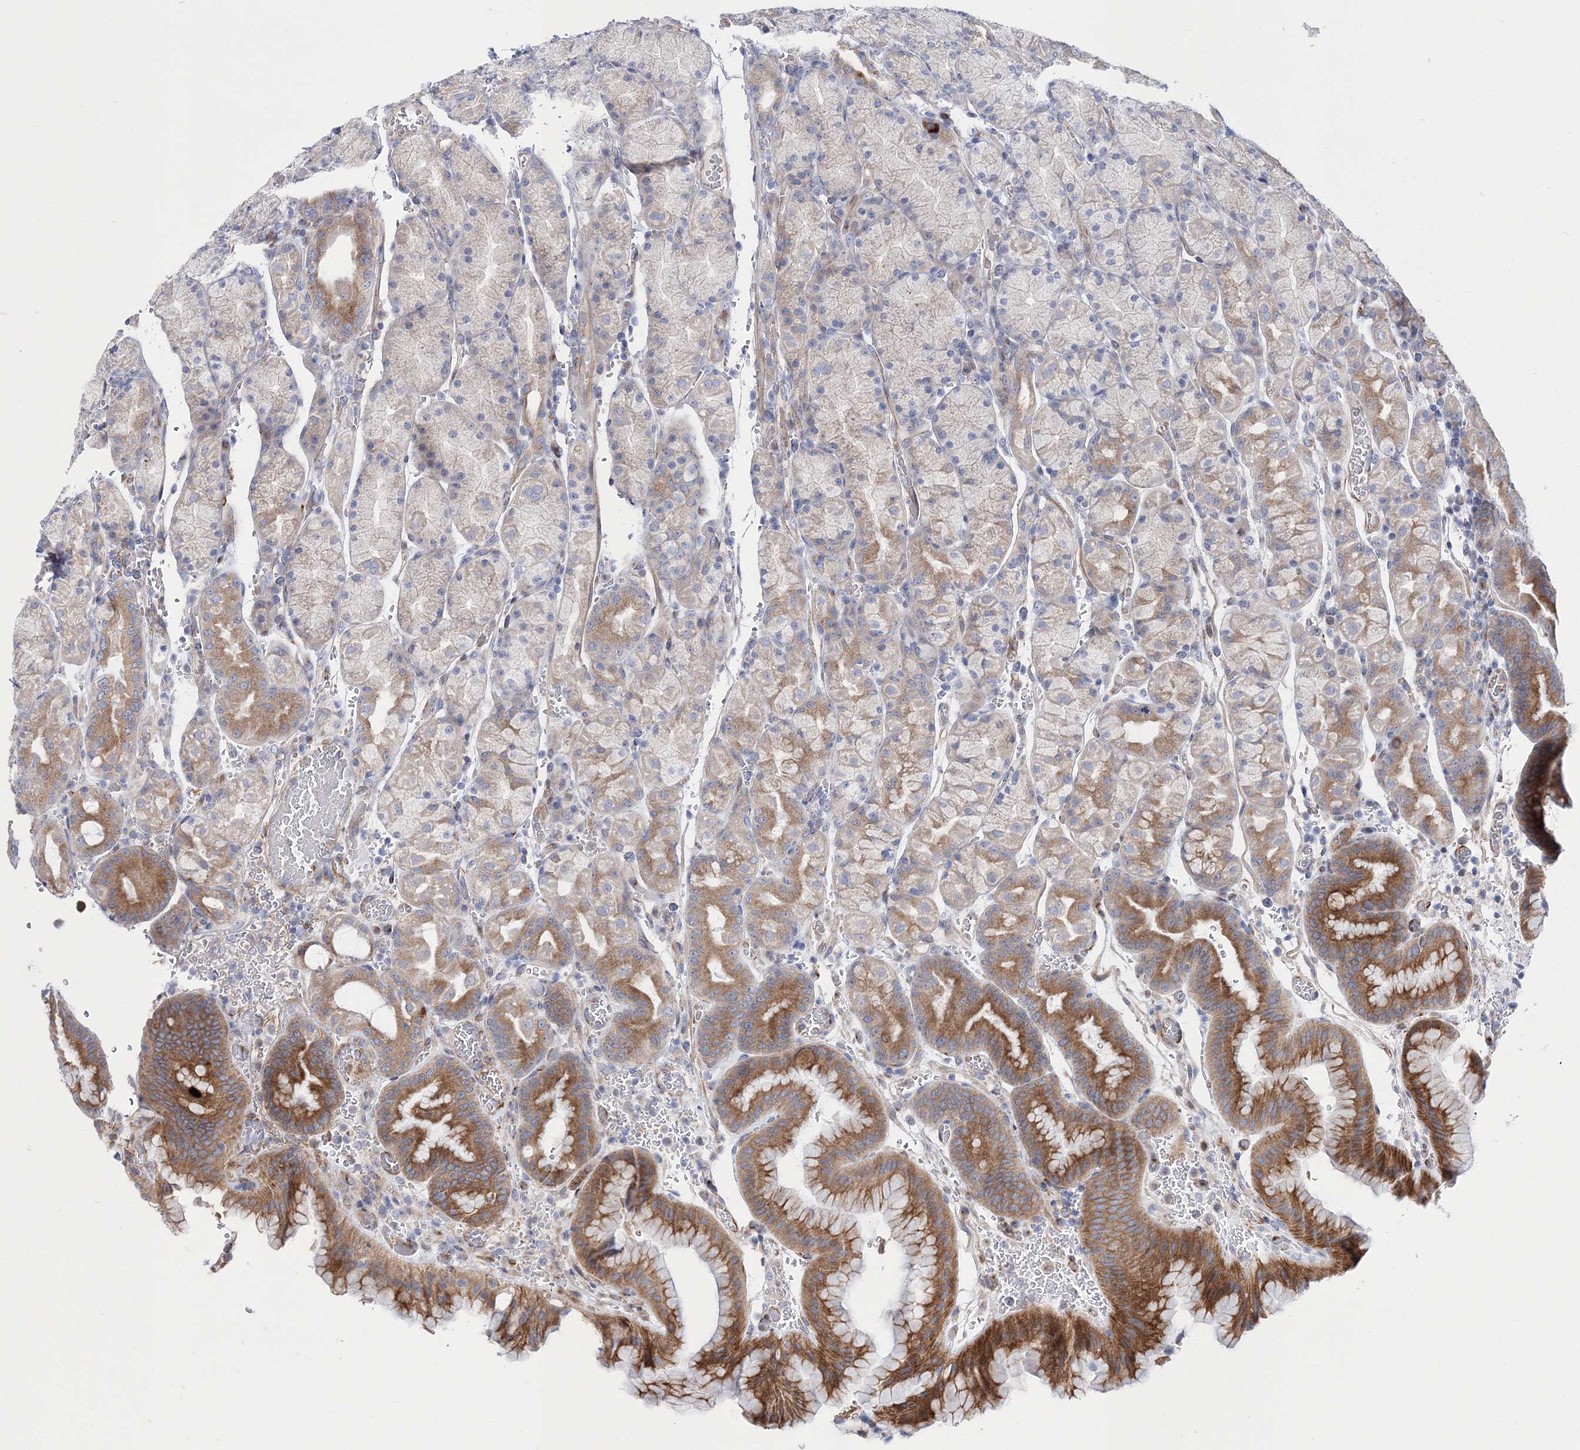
{"staining": {"intensity": "strong", "quantity": "<25%", "location": "cytoplasmic/membranous"}, "tissue": "stomach", "cell_type": "Glandular cells", "image_type": "normal", "snomed": [{"axis": "morphology", "description": "Normal tissue, NOS"}, {"axis": "morphology", "description": "Carcinoid, malignant, NOS"}, {"axis": "topography", "description": "Stomach, upper"}], "caption": "This is a photomicrograph of IHC staining of normal stomach, which shows strong positivity in the cytoplasmic/membranous of glandular cells.", "gene": "ARHGAP32", "patient": {"sex": "male", "age": 39}}